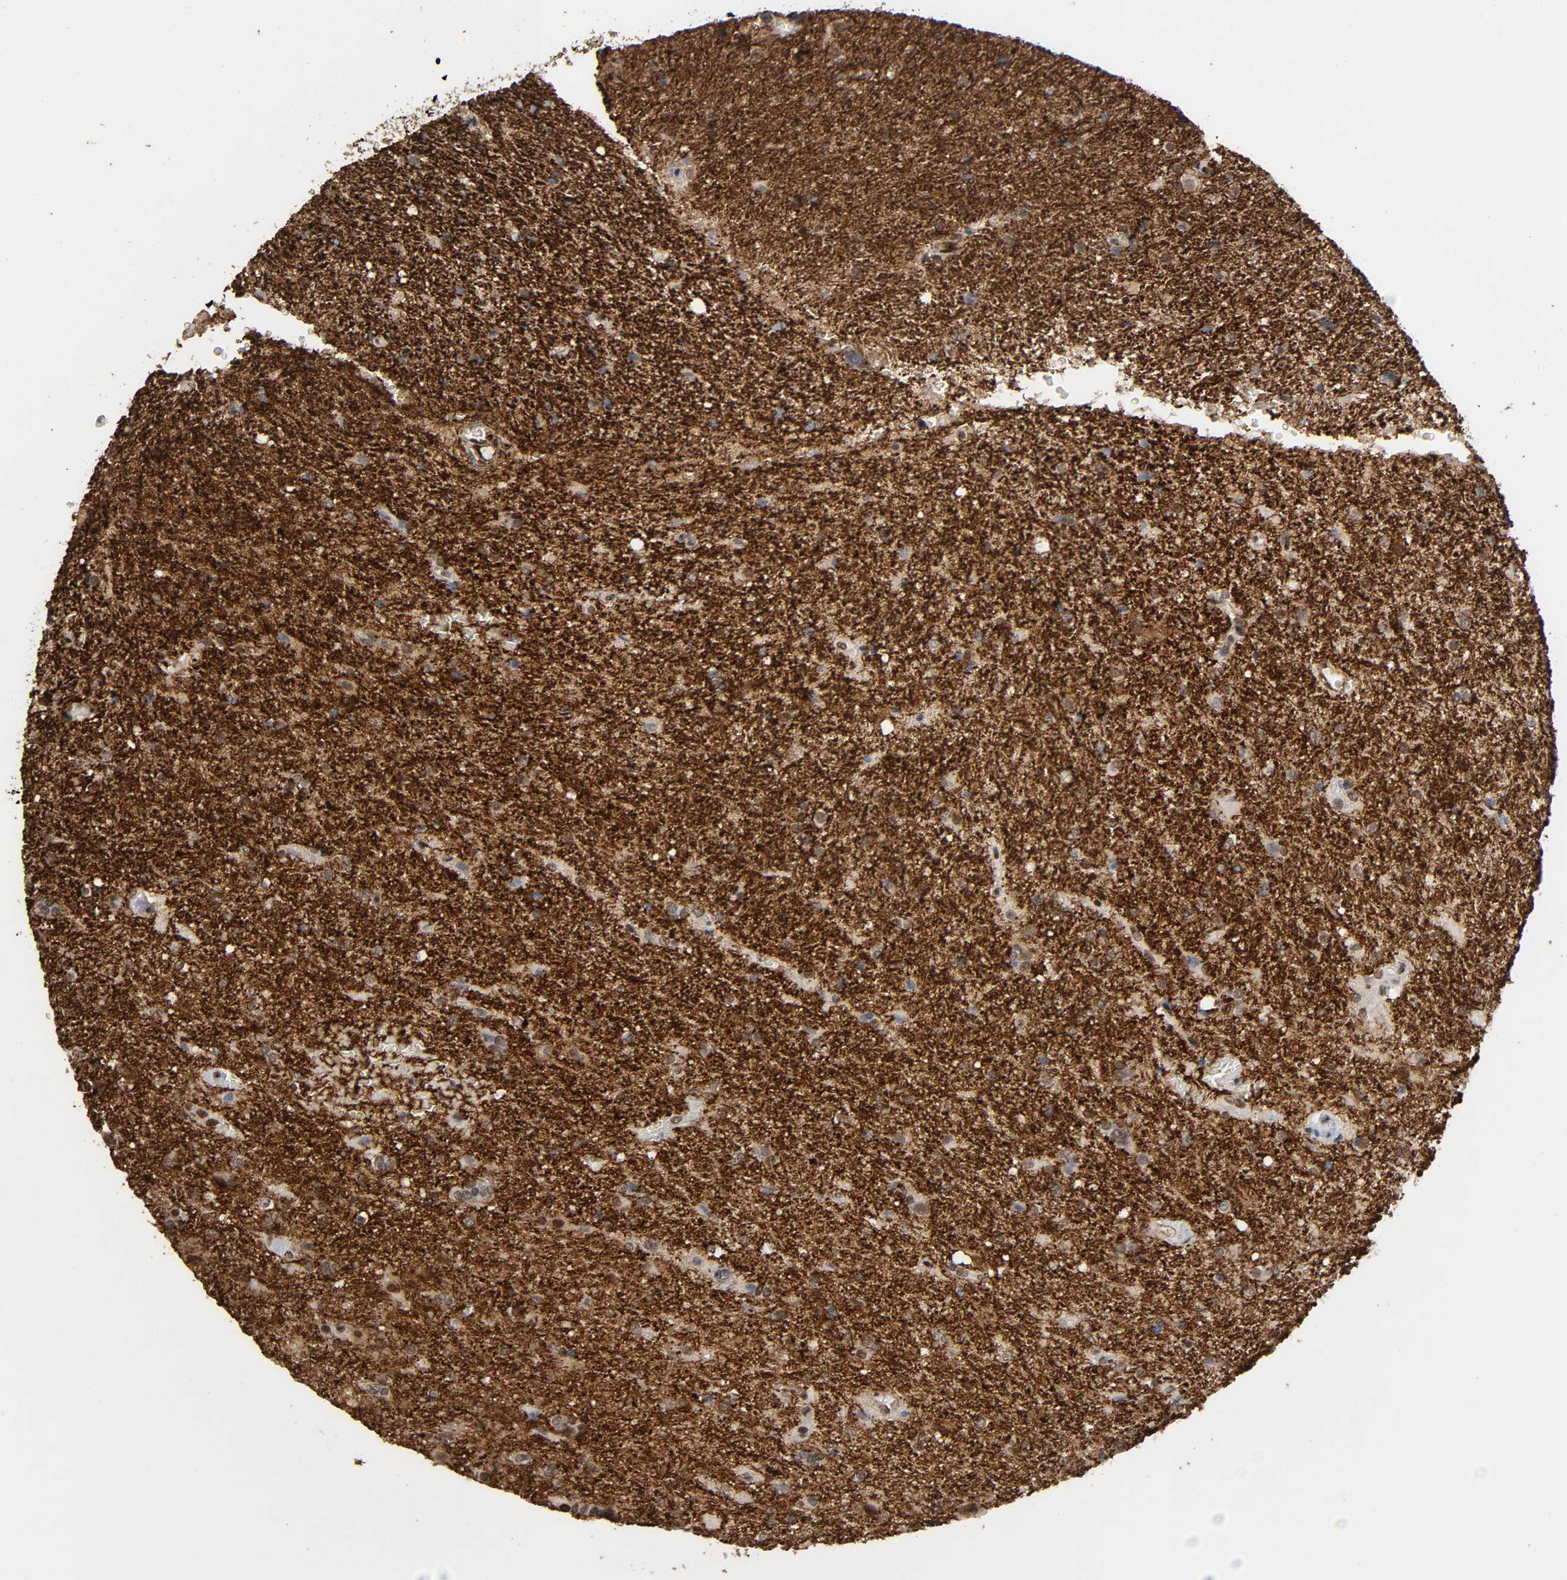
{"staining": {"intensity": "moderate", "quantity": "25%-75%", "location": "cytoplasmic/membranous,nuclear"}, "tissue": "glioma", "cell_type": "Tumor cells", "image_type": "cancer", "snomed": [{"axis": "morphology", "description": "Normal tissue, NOS"}, {"axis": "morphology", "description": "Glioma, malignant, High grade"}, {"axis": "topography", "description": "Cerebral cortex"}], "caption": "This is a histology image of immunohistochemistry (IHC) staining of glioma, which shows moderate staining in the cytoplasmic/membranous and nuclear of tumor cells.", "gene": "AHNAK2", "patient": {"sex": "male", "age": 56}}